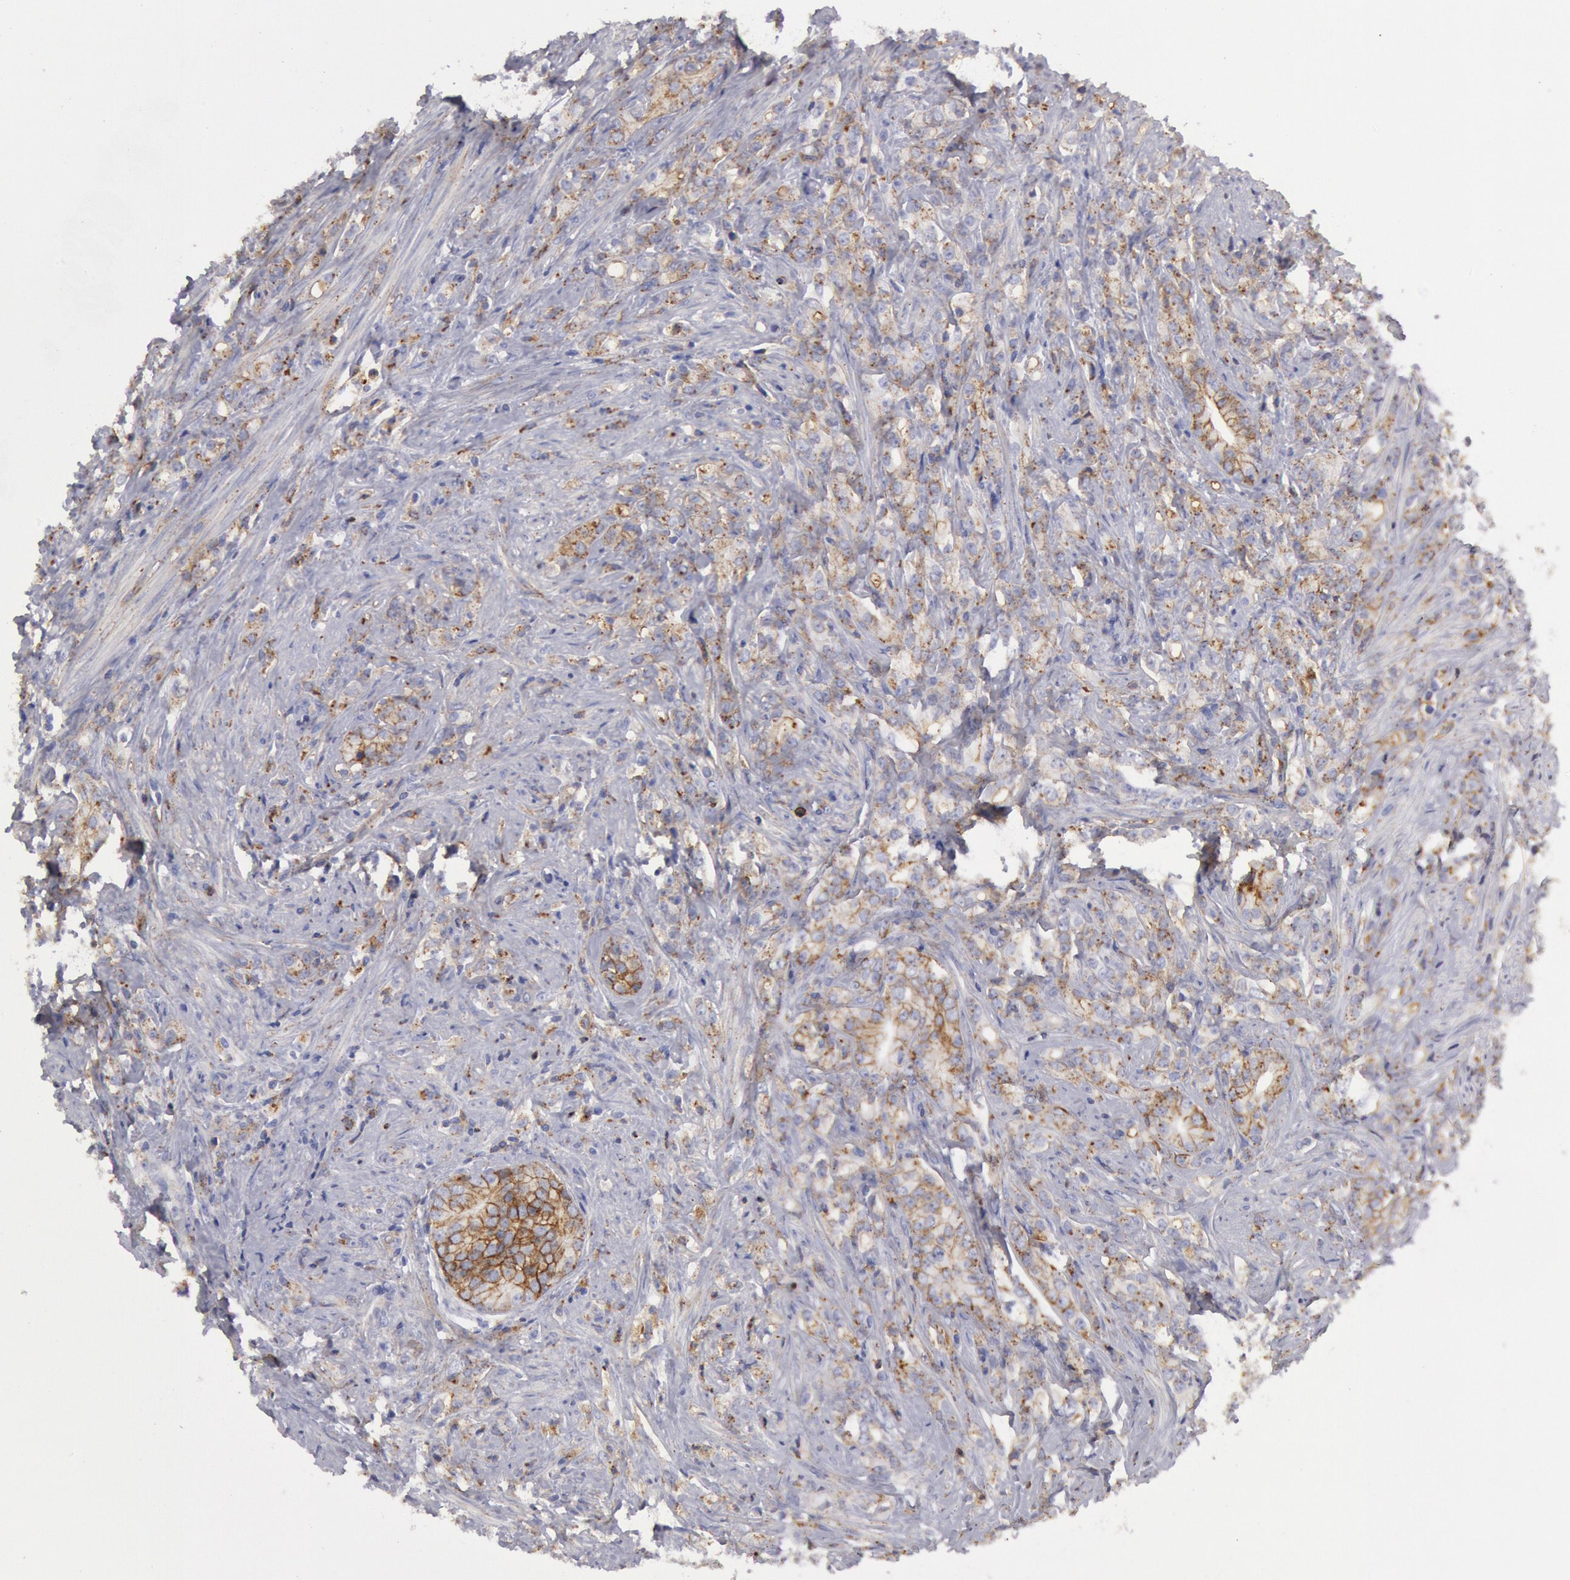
{"staining": {"intensity": "weak", "quantity": "<25%", "location": "cytoplasmic/membranous"}, "tissue": "prostate cancer", "cell_type": "Tumor cells", "image_type": "cancer", "snomed": [{"axis": "morphology", "description": "Adenocarcinoma, Medium grade"}, {"axis": "topography", "description": "Prostate"}], "caption": "A high-resolution micrograph shows IHC staining of prostate cancer, which demonstrates no significant staining in tumor cells.", "gene": "FLOT1", "patient": {"sex": "male", "age": 59}}